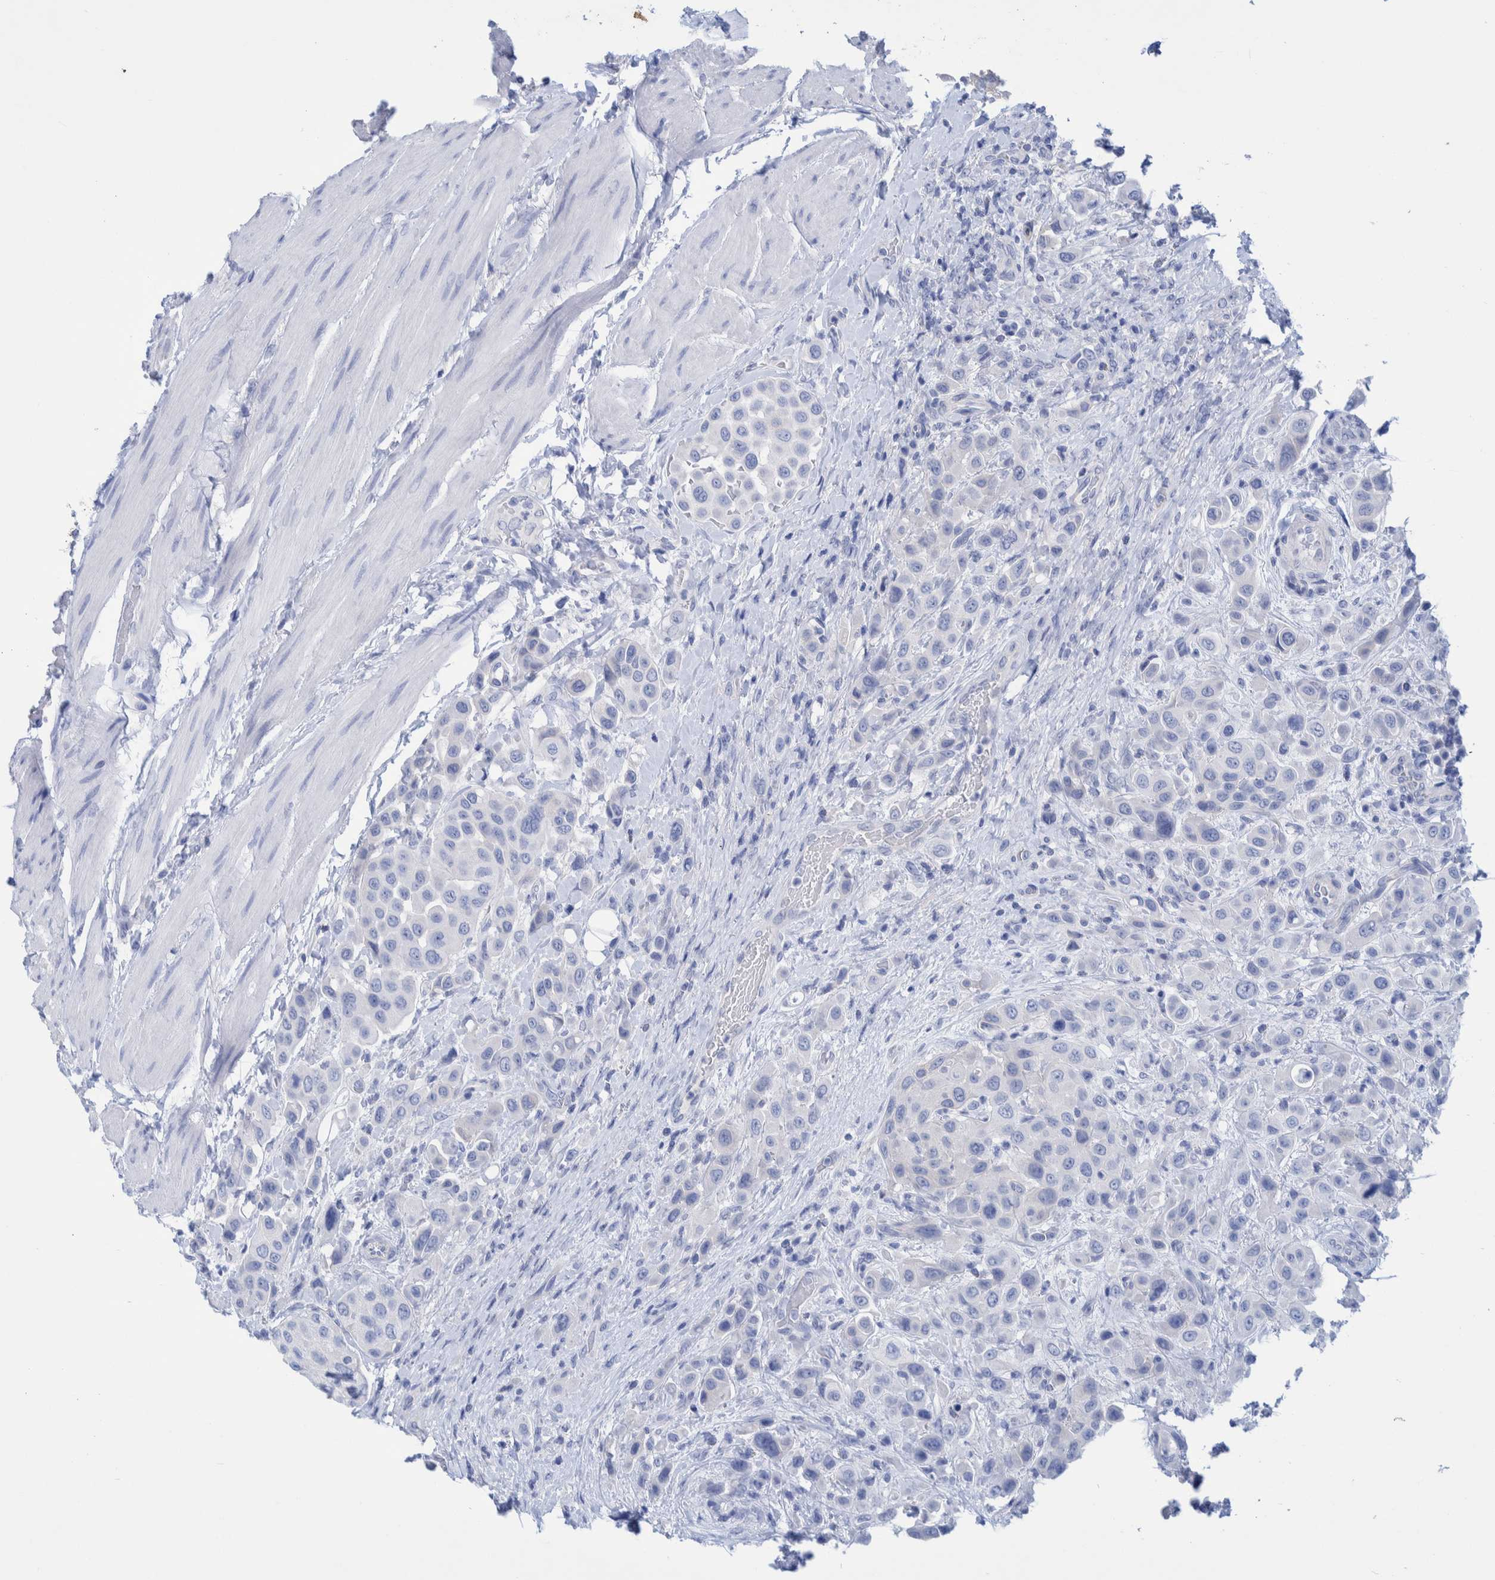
{"staining": {"intensity": "negative", "quantity": "none", "location": "none"}, "tissue": "urothelial cancer", "cell_type": "Tumor cells", "image_type": "cancer", "snomed": [{"axis": "morphology", "description": "Urothelial carcinoma, High grade"}, {"axis": "topography", "description": "Urinary bladder"}], "caption": "DAB immunohistochemical staining of urothelial carcinoma (high-grade) exhibits no significant expression in tumor cells.", "gene": "PERP", "patient": {"sex": "male", "age": 50}}